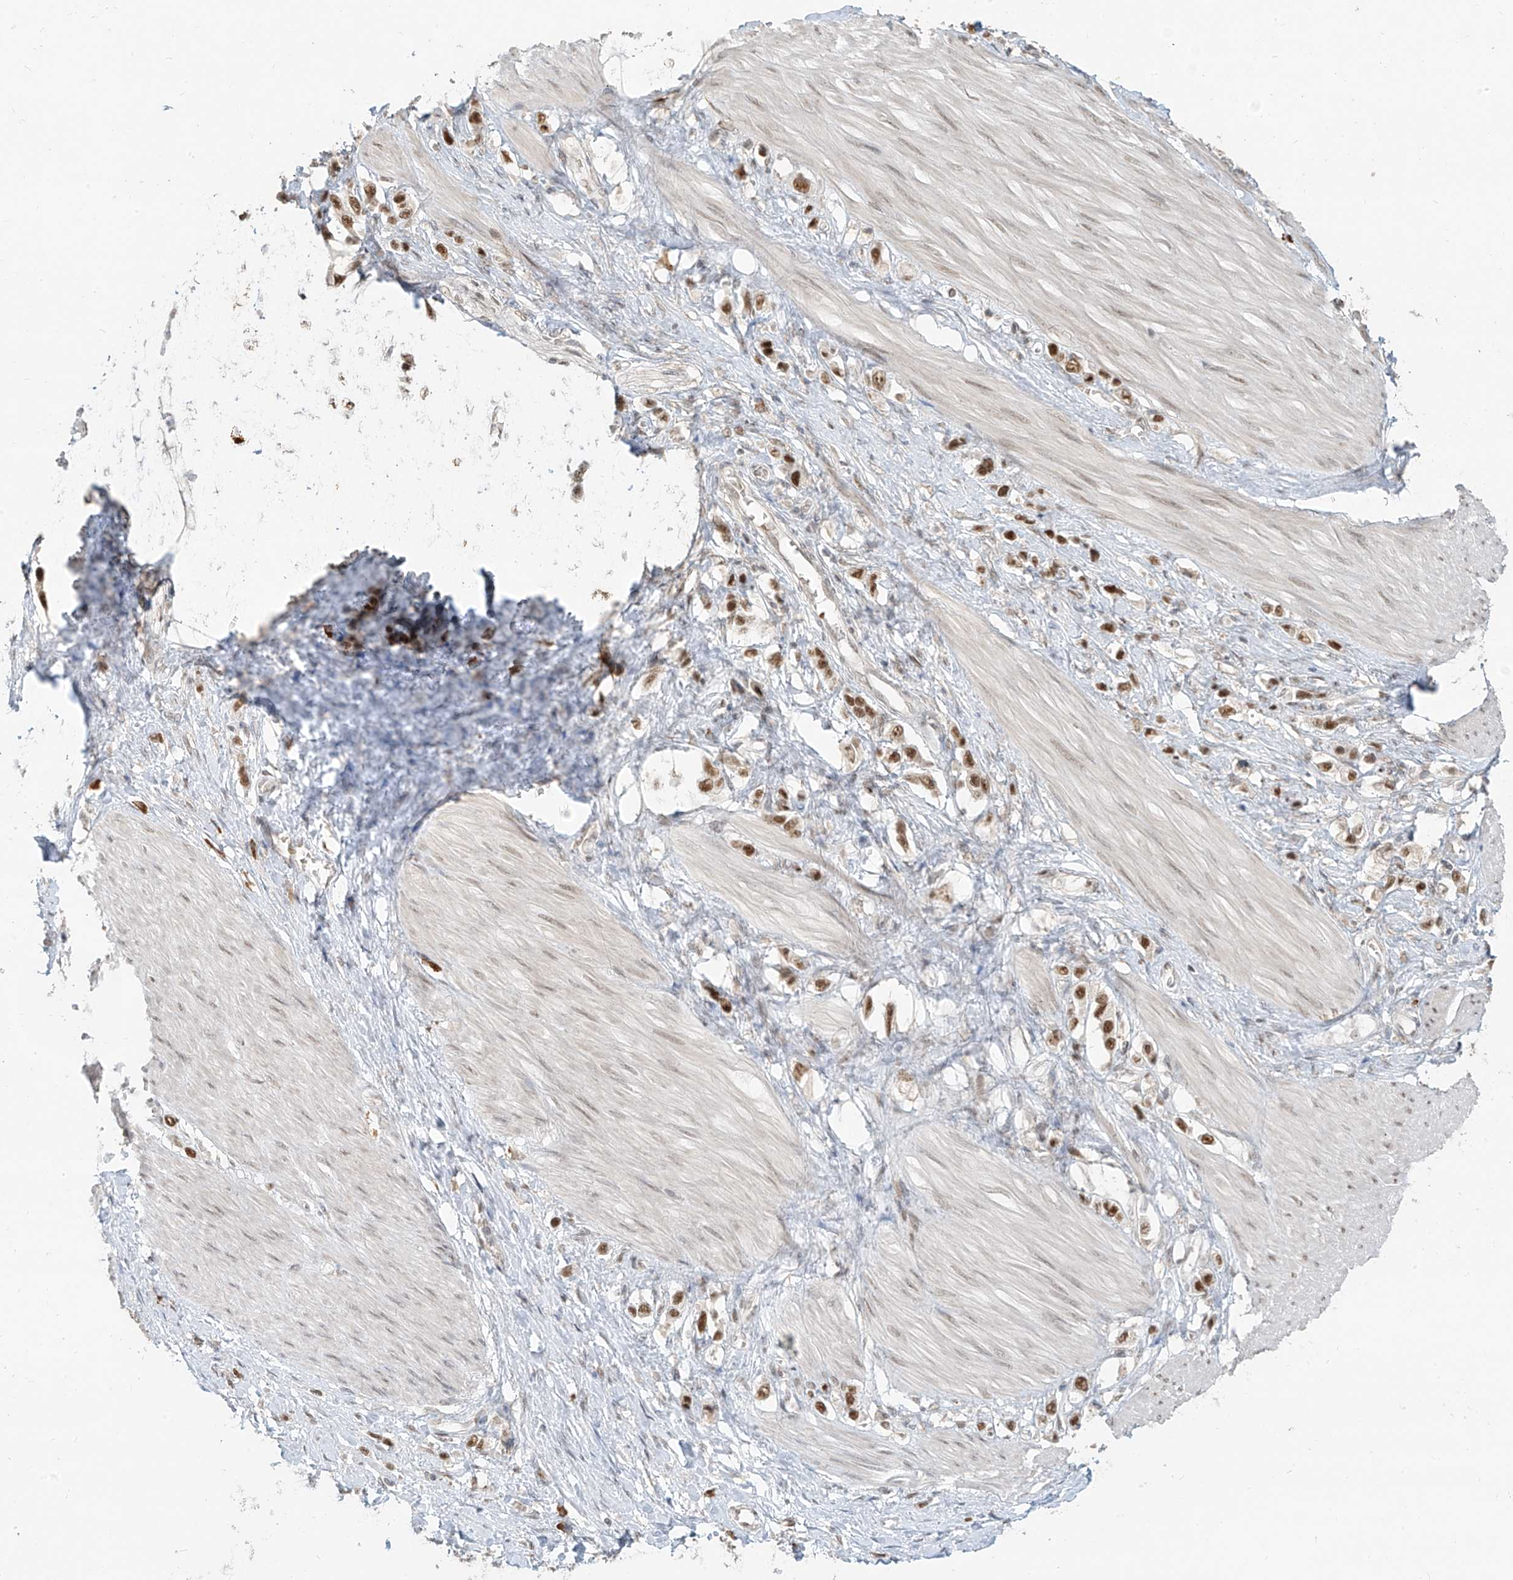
{"staining": {"intensity": "moderate", "quantity": ">75%", "location": "nuclear"}, "tissue": "stomach cancer", "cell_type": "Tumor cells", "image_type": "cancer", "snomed": [{"axis": "morphology", "description": "Adenocarcinoma, NOS"}, {"axis": "topography", "description": "Stomach"}], "caption": "Tumor cells display medium levels of moderate nuclear positivity in approximately >75% of cells in stomach adenocarcinoma.", "gene": "ZMYM2", "patient": {"sex": "female", "age": 65}}